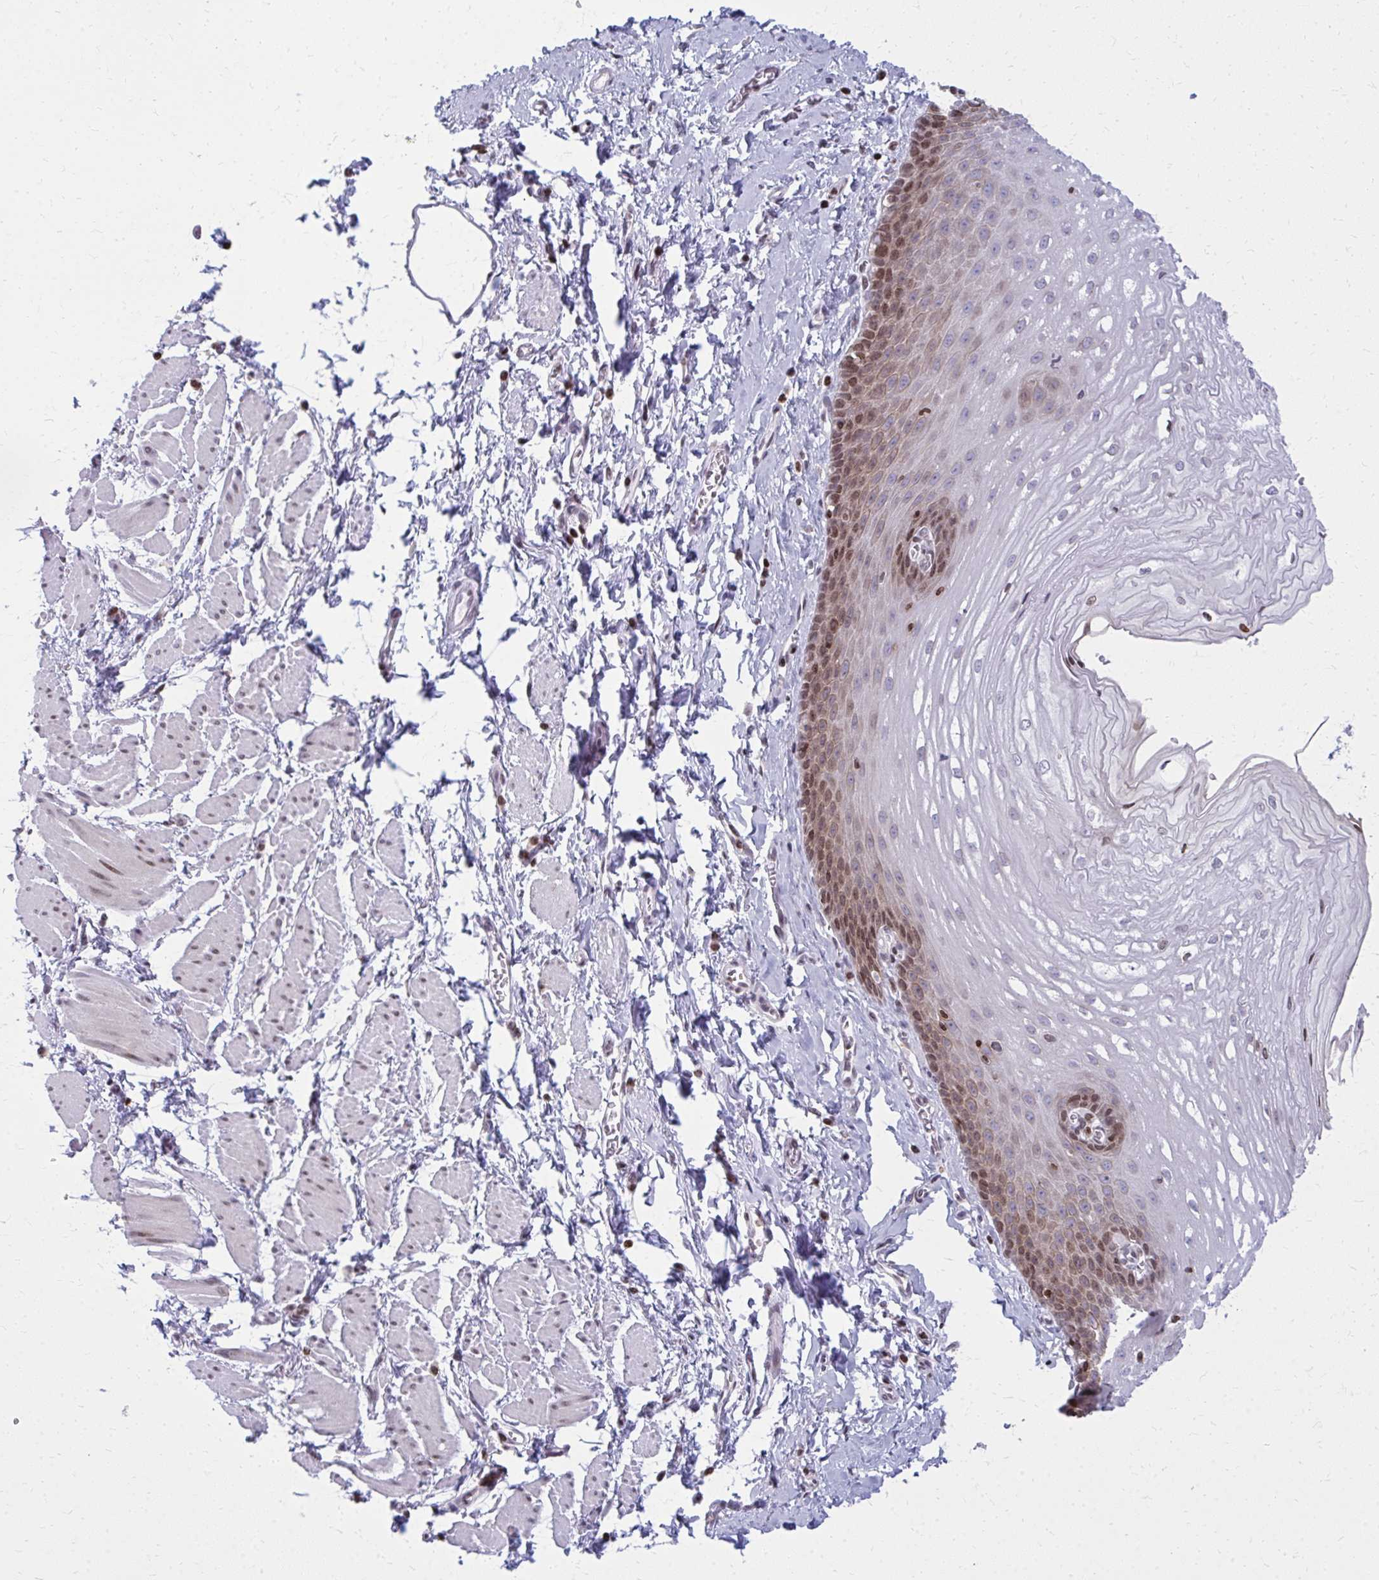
{"staining": {"intensity": "moderate", "quantity": "25%-75%", "location": "nuclear"}, "tissue": "esophagus", "cell_type": "Squamous epithelial cells", "image_type": "normal", "snomed": [{"axis": "morphology", "description": "Normal tissue, NOS"}, {"axis": "topography", "description": "Esophagus"}], "caption": "Immunohistochemical staining of benign esophagus exhibits medium levels of moderate nuclear positivity in about 25%-75% of squamous epithelial cells. The protein of interest is stained brown, and the nuclei are stained in blue (DAB IHC with brightfield microscopy, high magnification).", "gene": "AP5M1", "patient": {"sex": "male", "age": 70}}